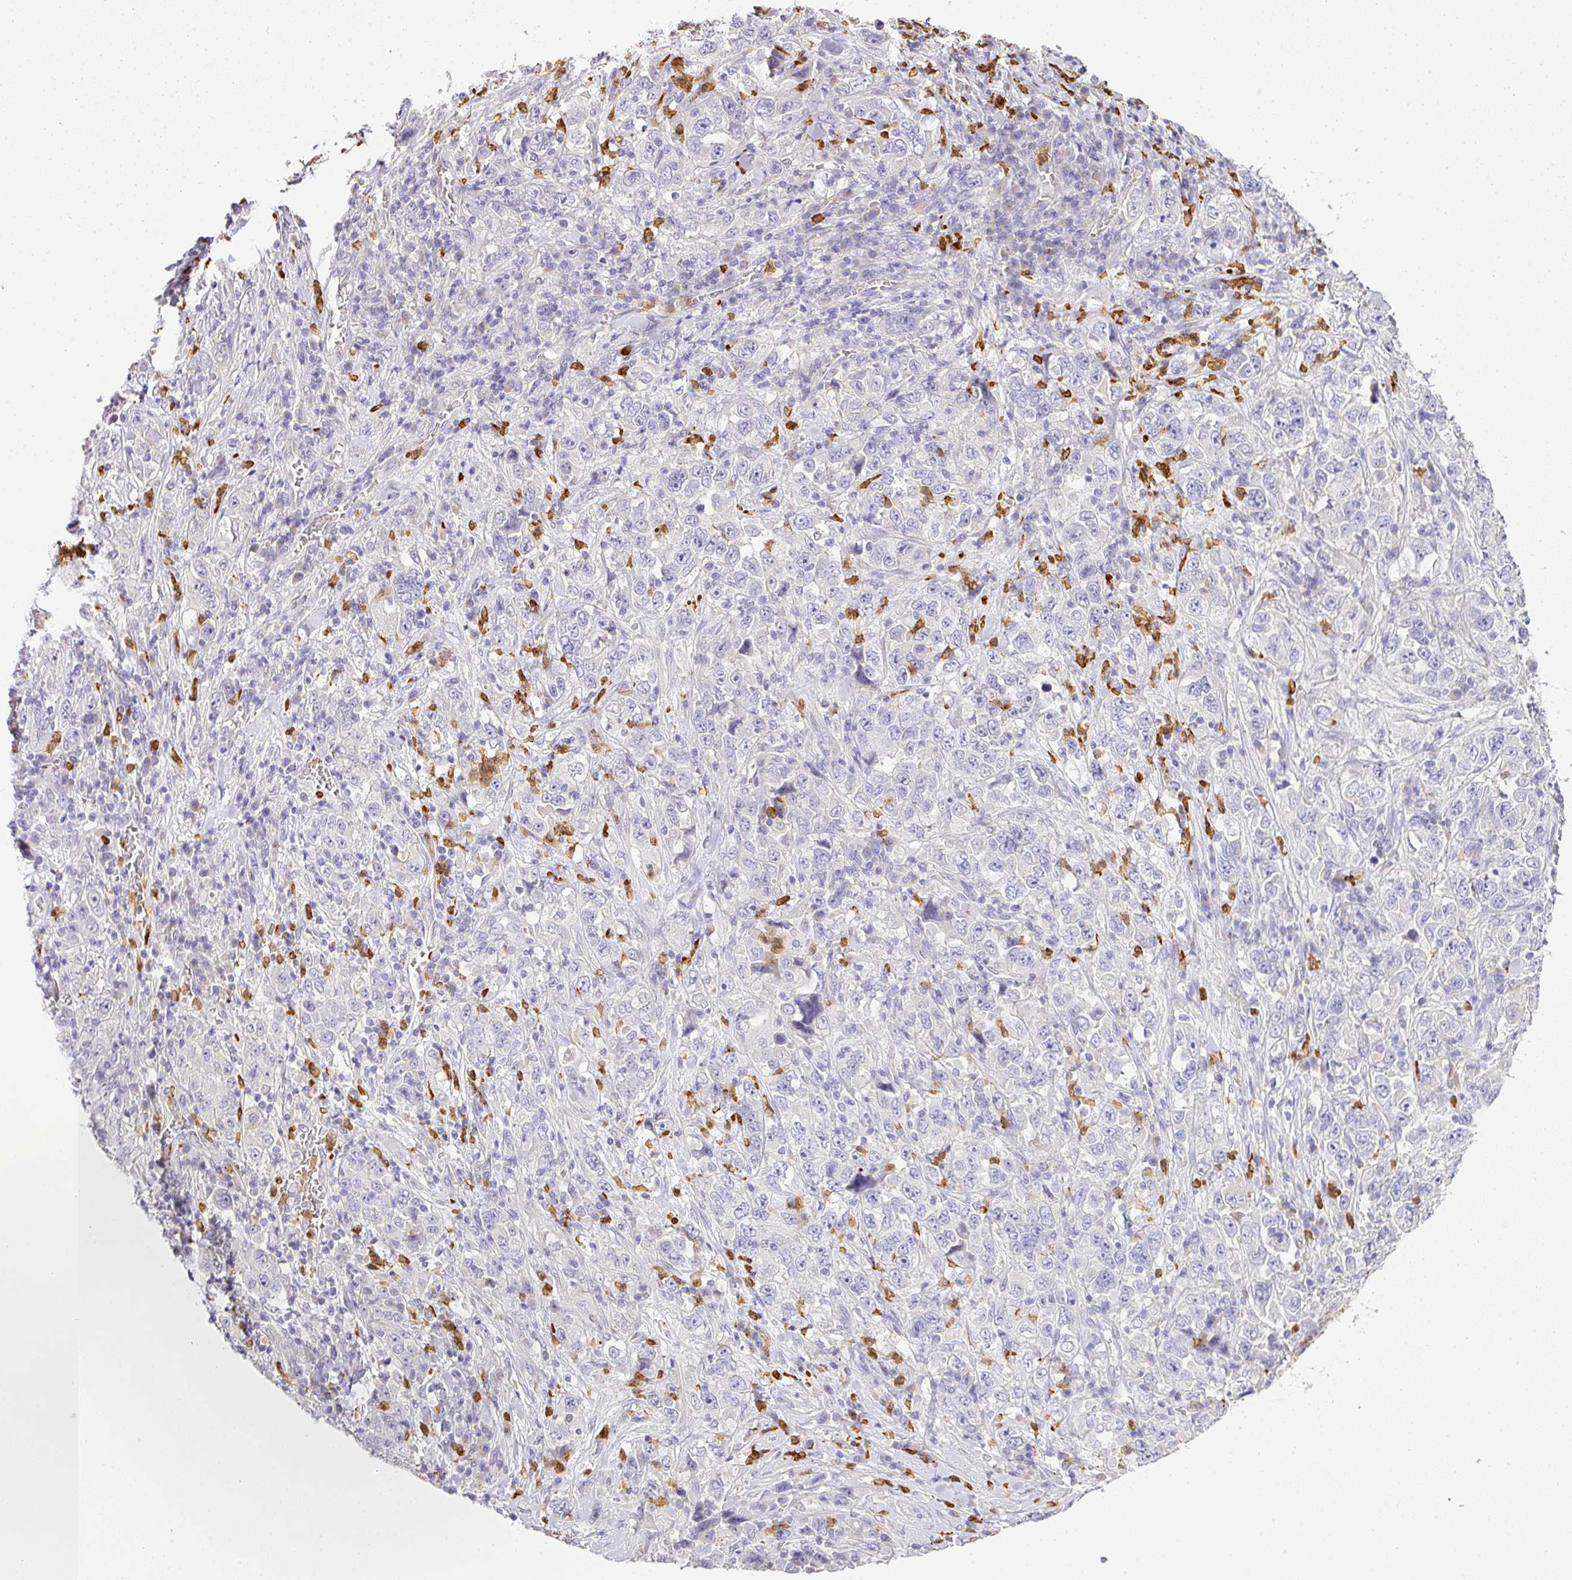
{"staining": {"intensity": "negative", "quantity": "none", "location": "none"}, "tissue": "stomach cancer", "cell_type": "Tumor cells", "image_type": "cancer", "snomed": [{"axis": "morphology", "description": "Normal tissue, NOS"}, {"axis": "morphology", "description": "Adenocarcinoma, NOS"}, {"axis": "topography", "description": "Stomach, upper"}, {"axis": "topography", "description": "Stomach"}], "caption": "Tumor cells are negative for brown protein staining in stomach cancer (adenocarcinoma). The staining was performed using DAB to visualize the protein expression in brown, while the nuclei were stained in blue with hematoxylin (Magnification: 20x).", "gene": "HHEX", "patient": {"sex": "male", "age": 59}}